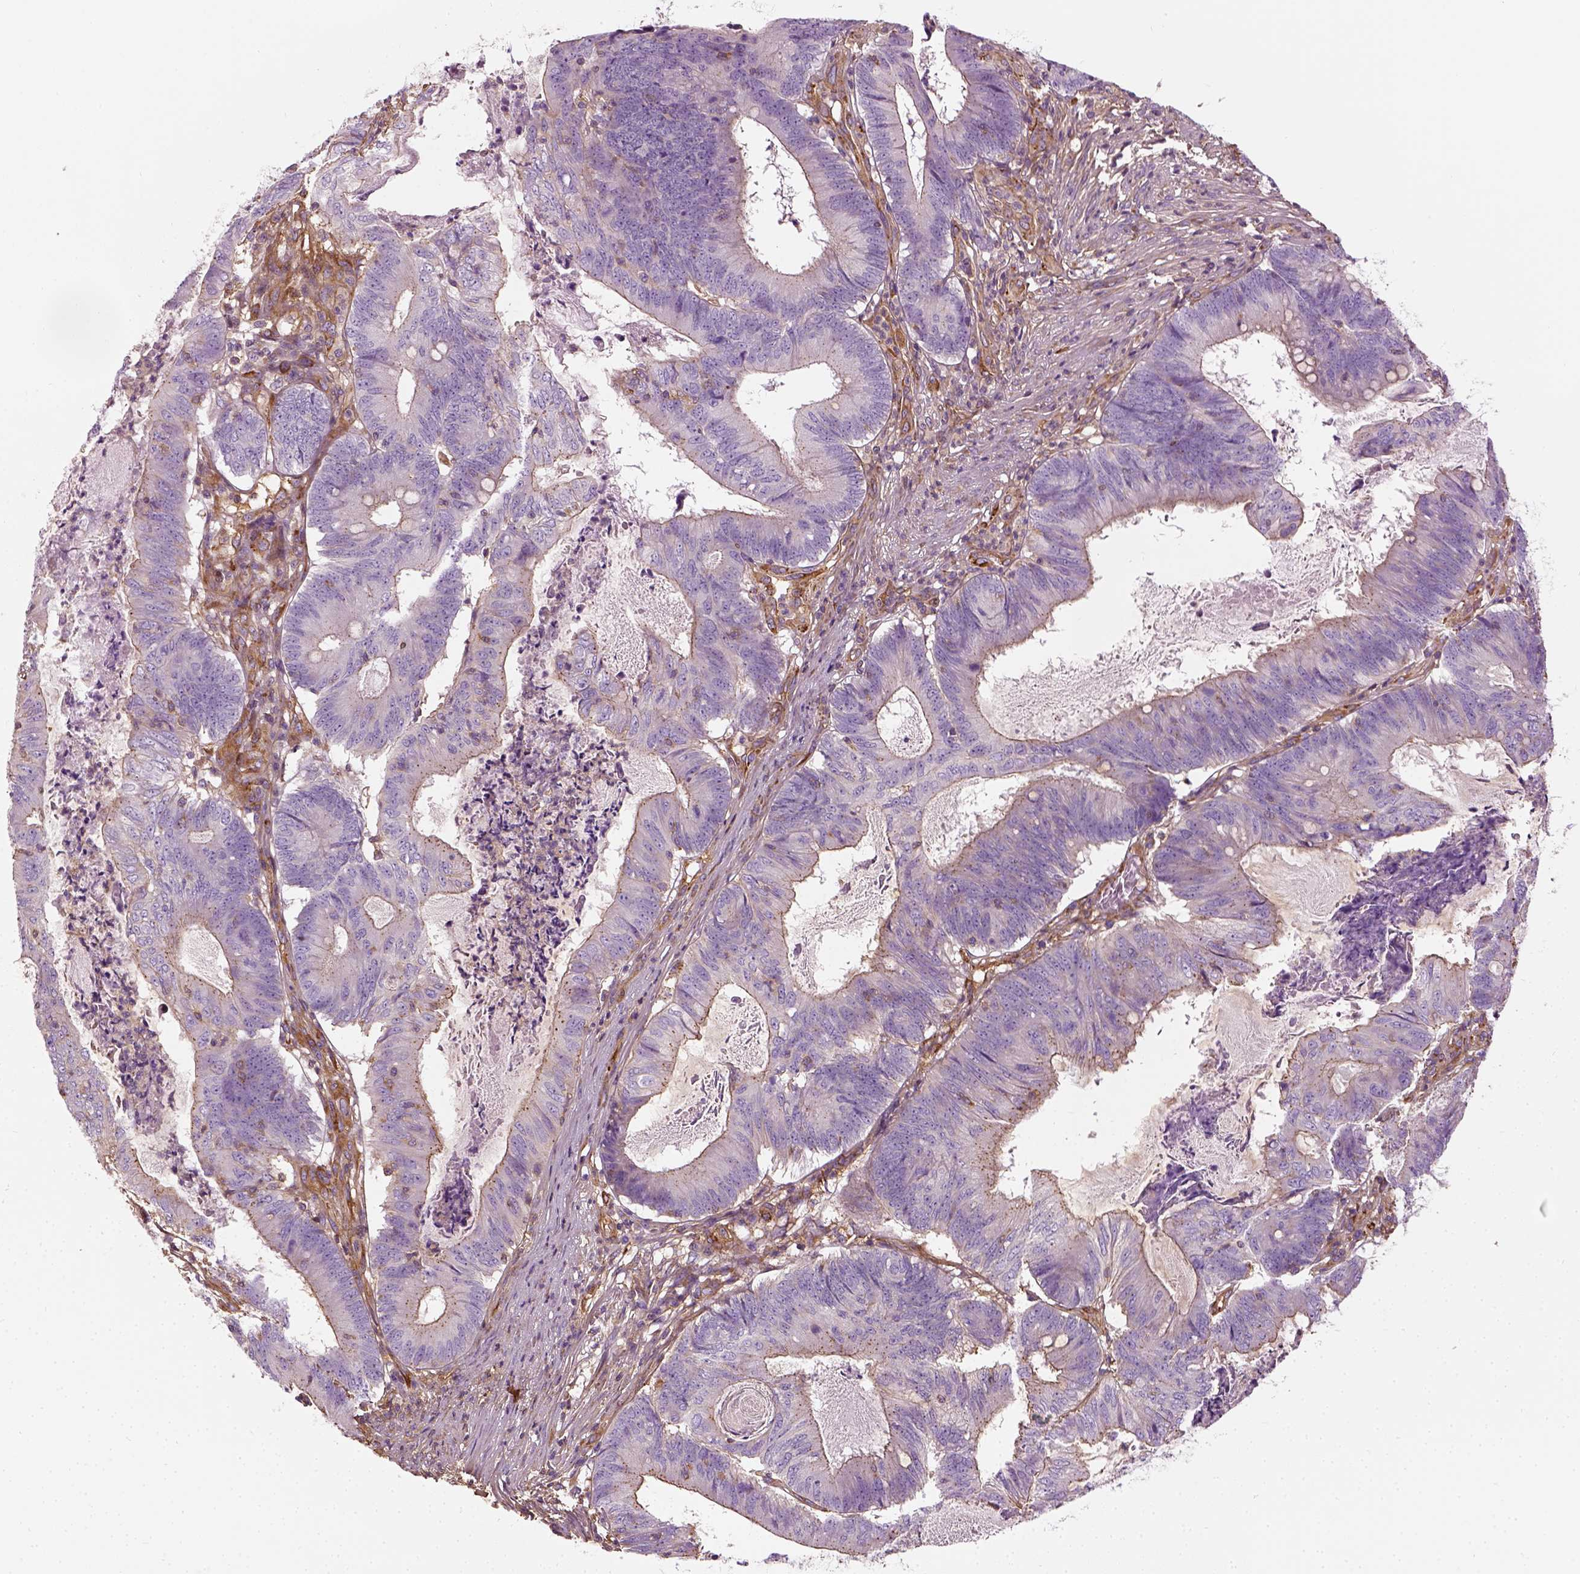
{"staining": {"intensity": "negative", "quantity": "none", "location": "none"}, "tissue": "colorectal cancer", "cell_type": "Tumor cells", "image_type": "cancer", "snomed": [{"axis": "morphology", "description": "Adenocarcinoma, NOS"}, {"axis": "topography", "description": "Colon"}], "caption": "Tumor cells are negative for brown protein staining in adenocarcinoma (colorectal).", "gene": "COL6A2", "patient": {"sex": "female", "age": 70}}